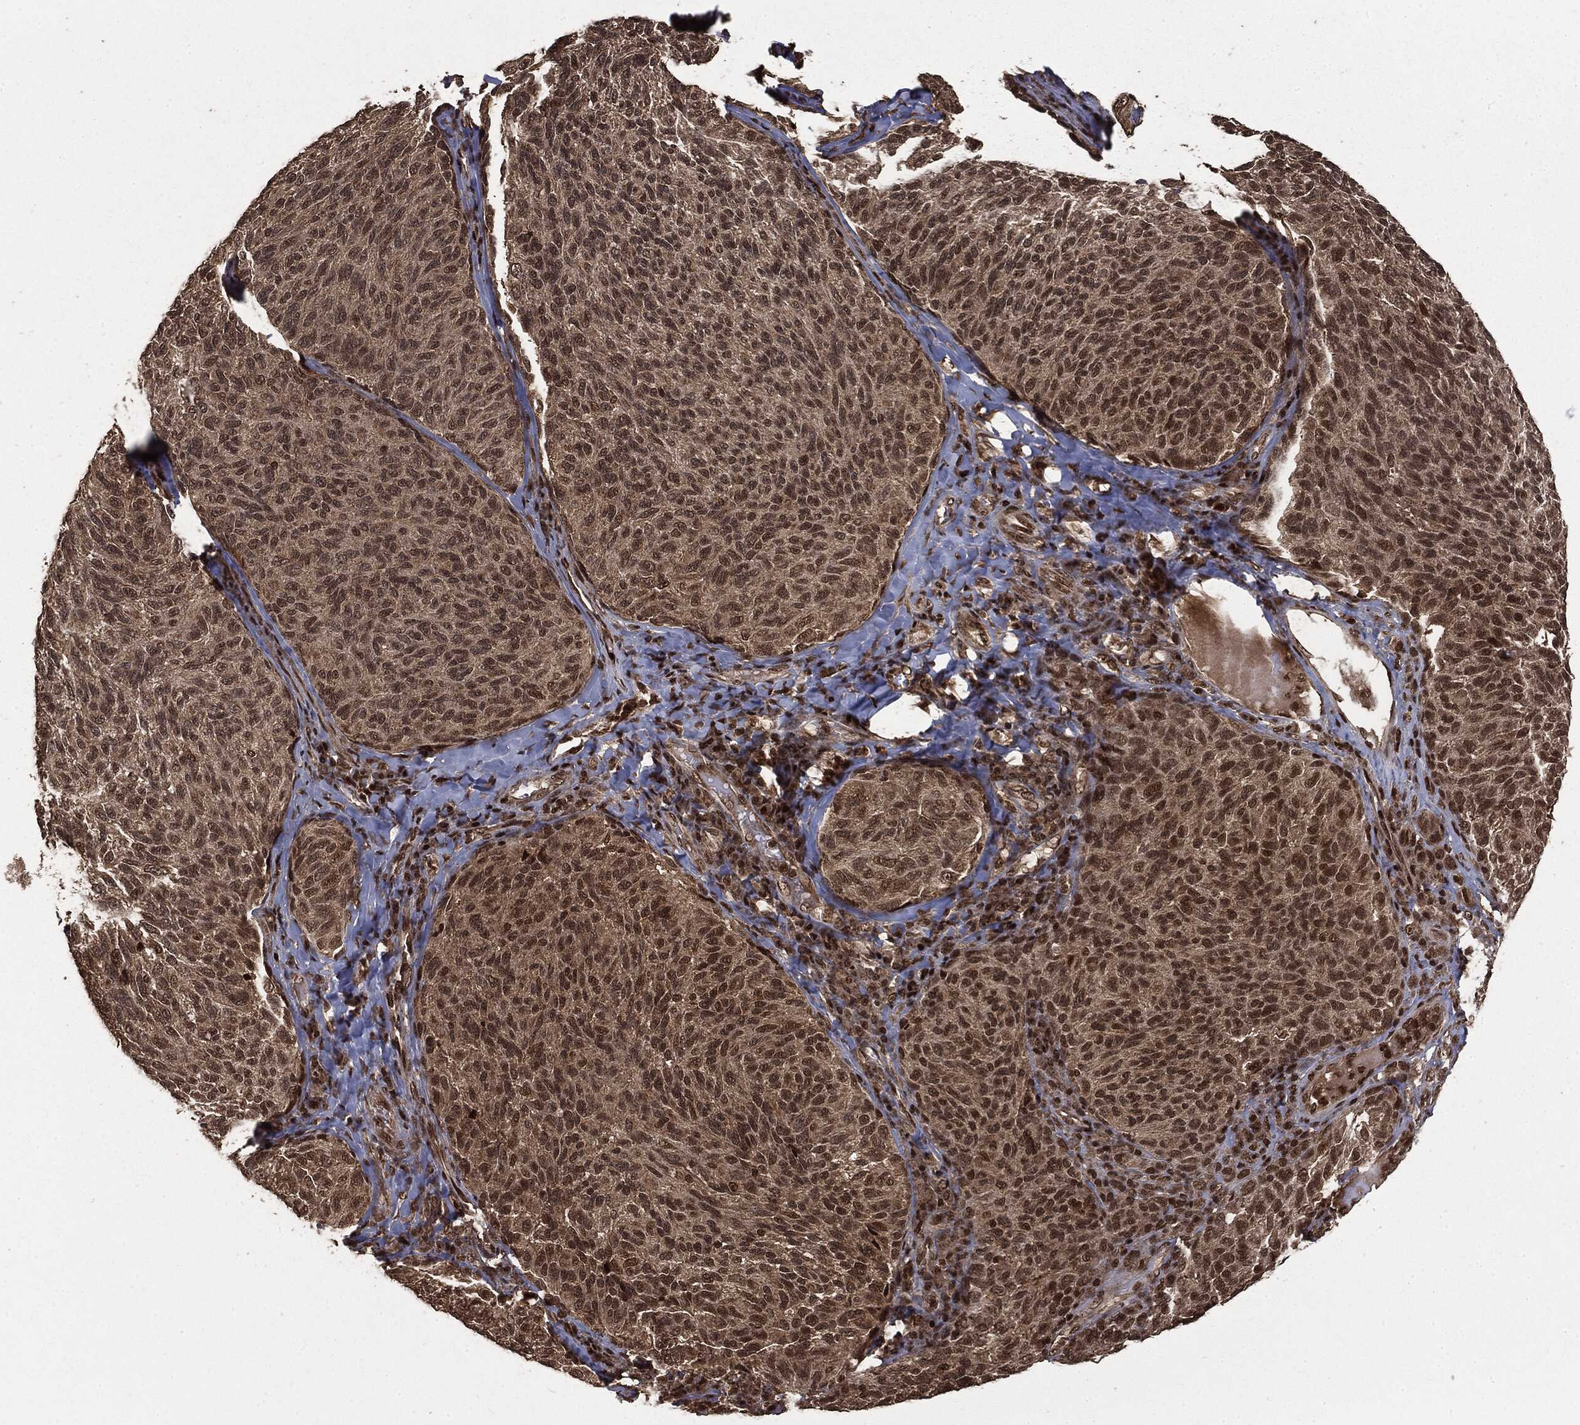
{"staining": {"intensity": "moderate", "quantity": "<25%", "location": "cytoplasmic/membranous,nuclear"}, "tissue": "melanoma", "cell_type": "Tumor cells", "image_type": "cancer", "snomed": [{"axis": "morphology", "description": "Malignant melanoma, NOS"}, {"axis": "topography", "description": "Skin"}], "caption": "Moderate cytoplasmic/membranous and nuclear expression is present in about <25% of tumor cells in malignant melanoma.", "gene": "CTDP1", "patient": {"sex": "female", "age": 73}}